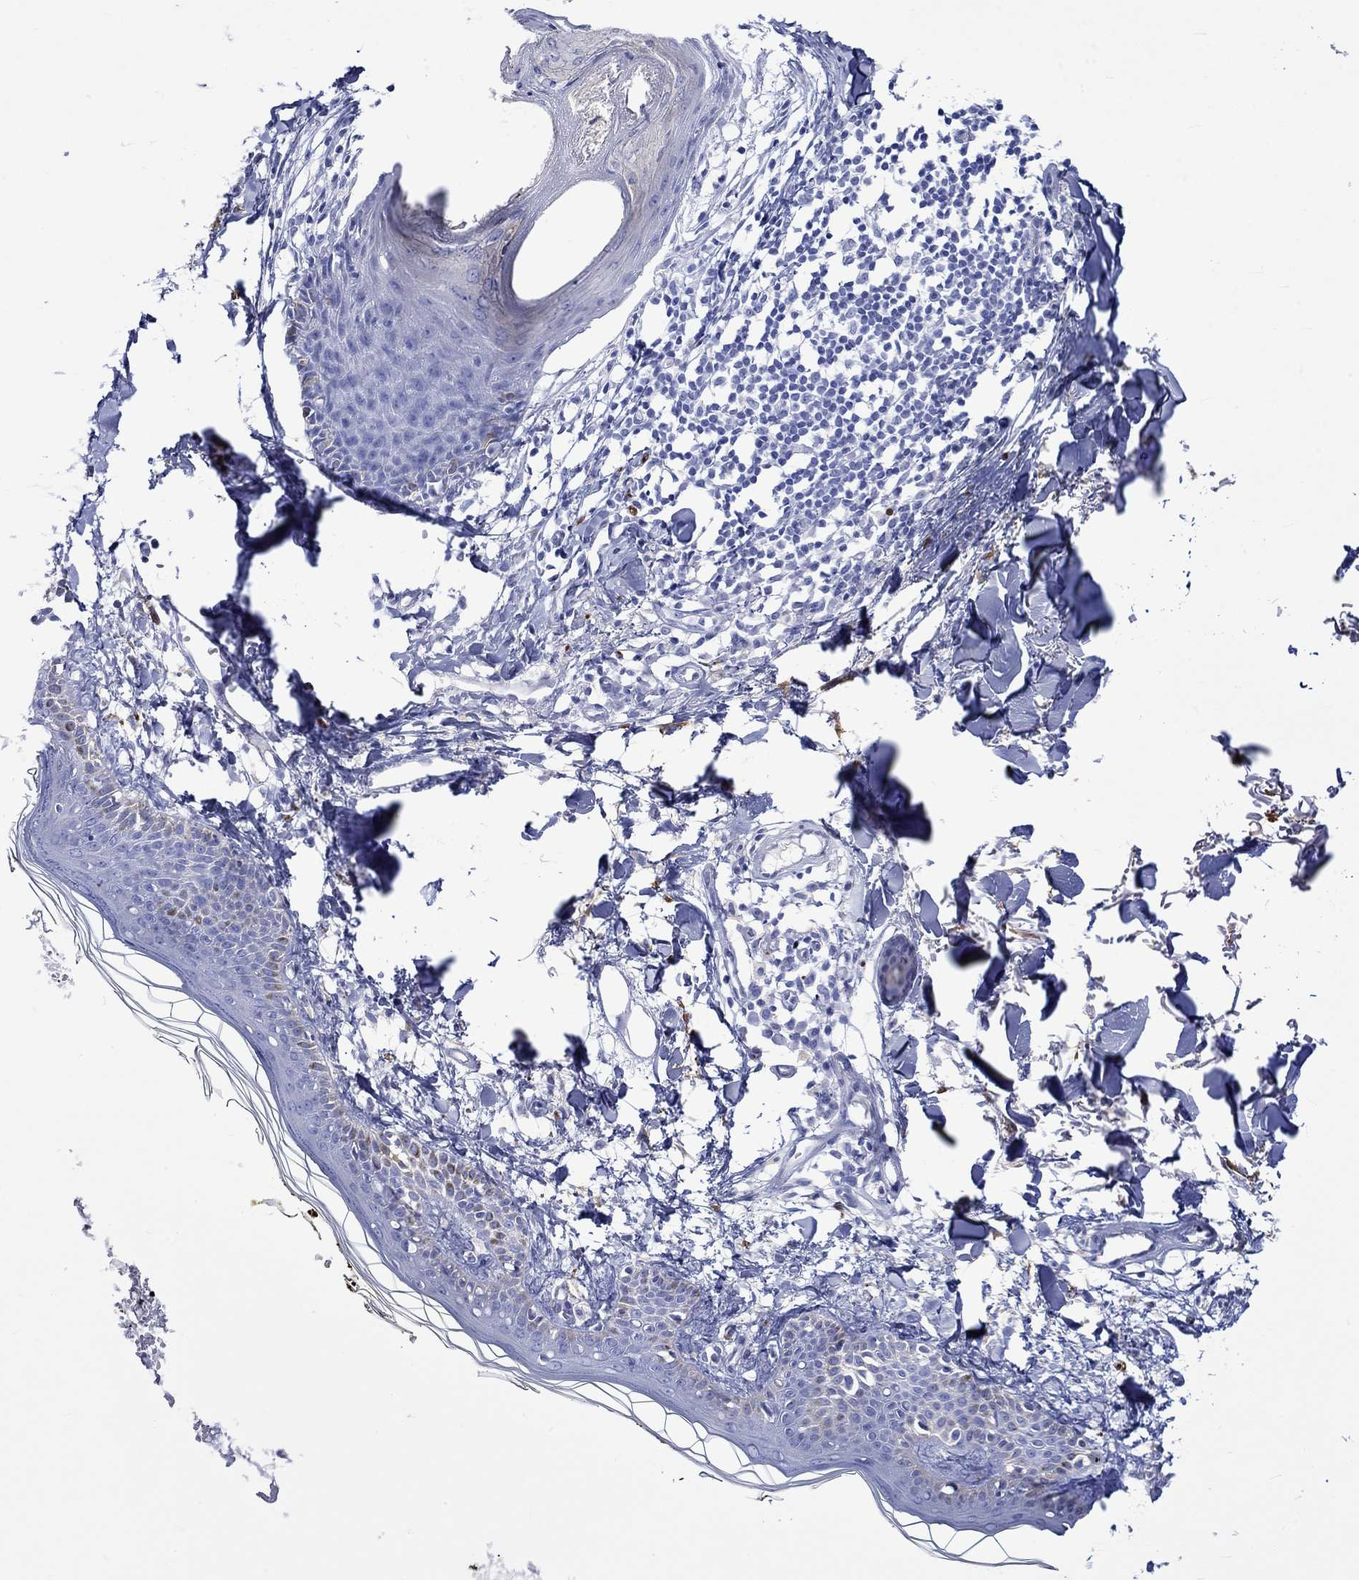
{"staining": {"intensity": "negative", "quantity": "none", "location": "none"}, "tissue": "skin", "cell_type": "Fibroblasts", "image_type": "normal", "snomed": [{"axis": "morphology", "description": "Normal tissue, NOS"}, {"axis": "topography", "description": "Skin"}], "caption": "High magnification brightfield microscopy of unremarkable skin stained with DAB (brown) and counterstained with hematoxylin (blue): fibroblasts show no significant staining.", "gene": "CRYAB", "patient": {"sex": "male", "age": 76}}